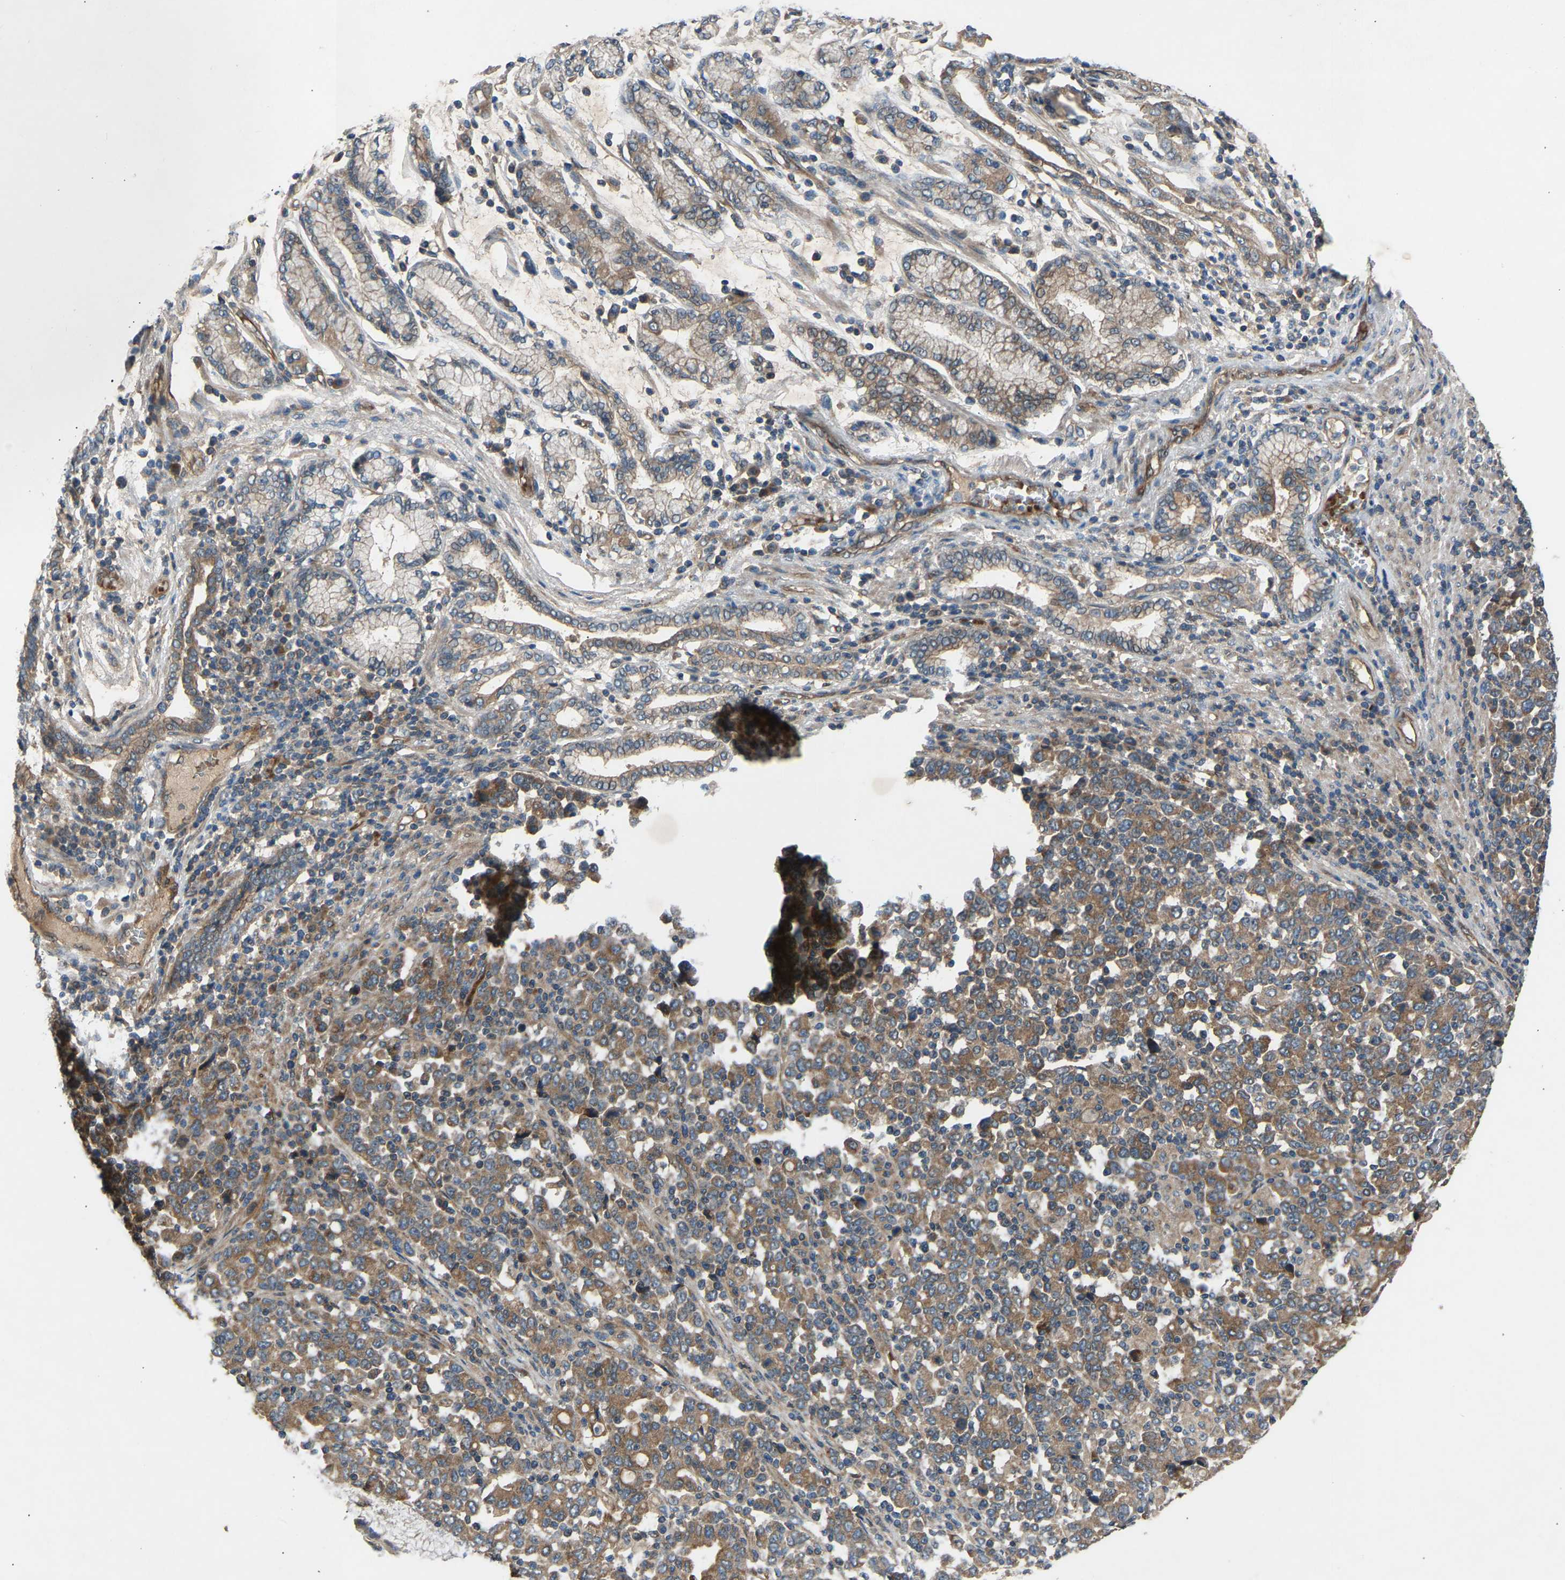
{"staining": {"intensity": "moderate", "quantity": ">75%", "location": "cytoplasmic/membranous"}, "tissue": "stomach cancer", "cell_type": "Tumor cells", "image_type": "cancer", "snomed": [{"axis": "morphology", "description": "Adenocarcinoma, NOS"}, {"axis": "topography", "description": "Stomach, upper"}], "caption": "Protein expression by immunohistochemistry (IHC) shows moderate cytoplasmic/membranous positivity in about >75% of tumor cells in adenocarcinoma (stomach).", "gene": "GAS2L1", "patient": {"sex": "male", "age": 69}}